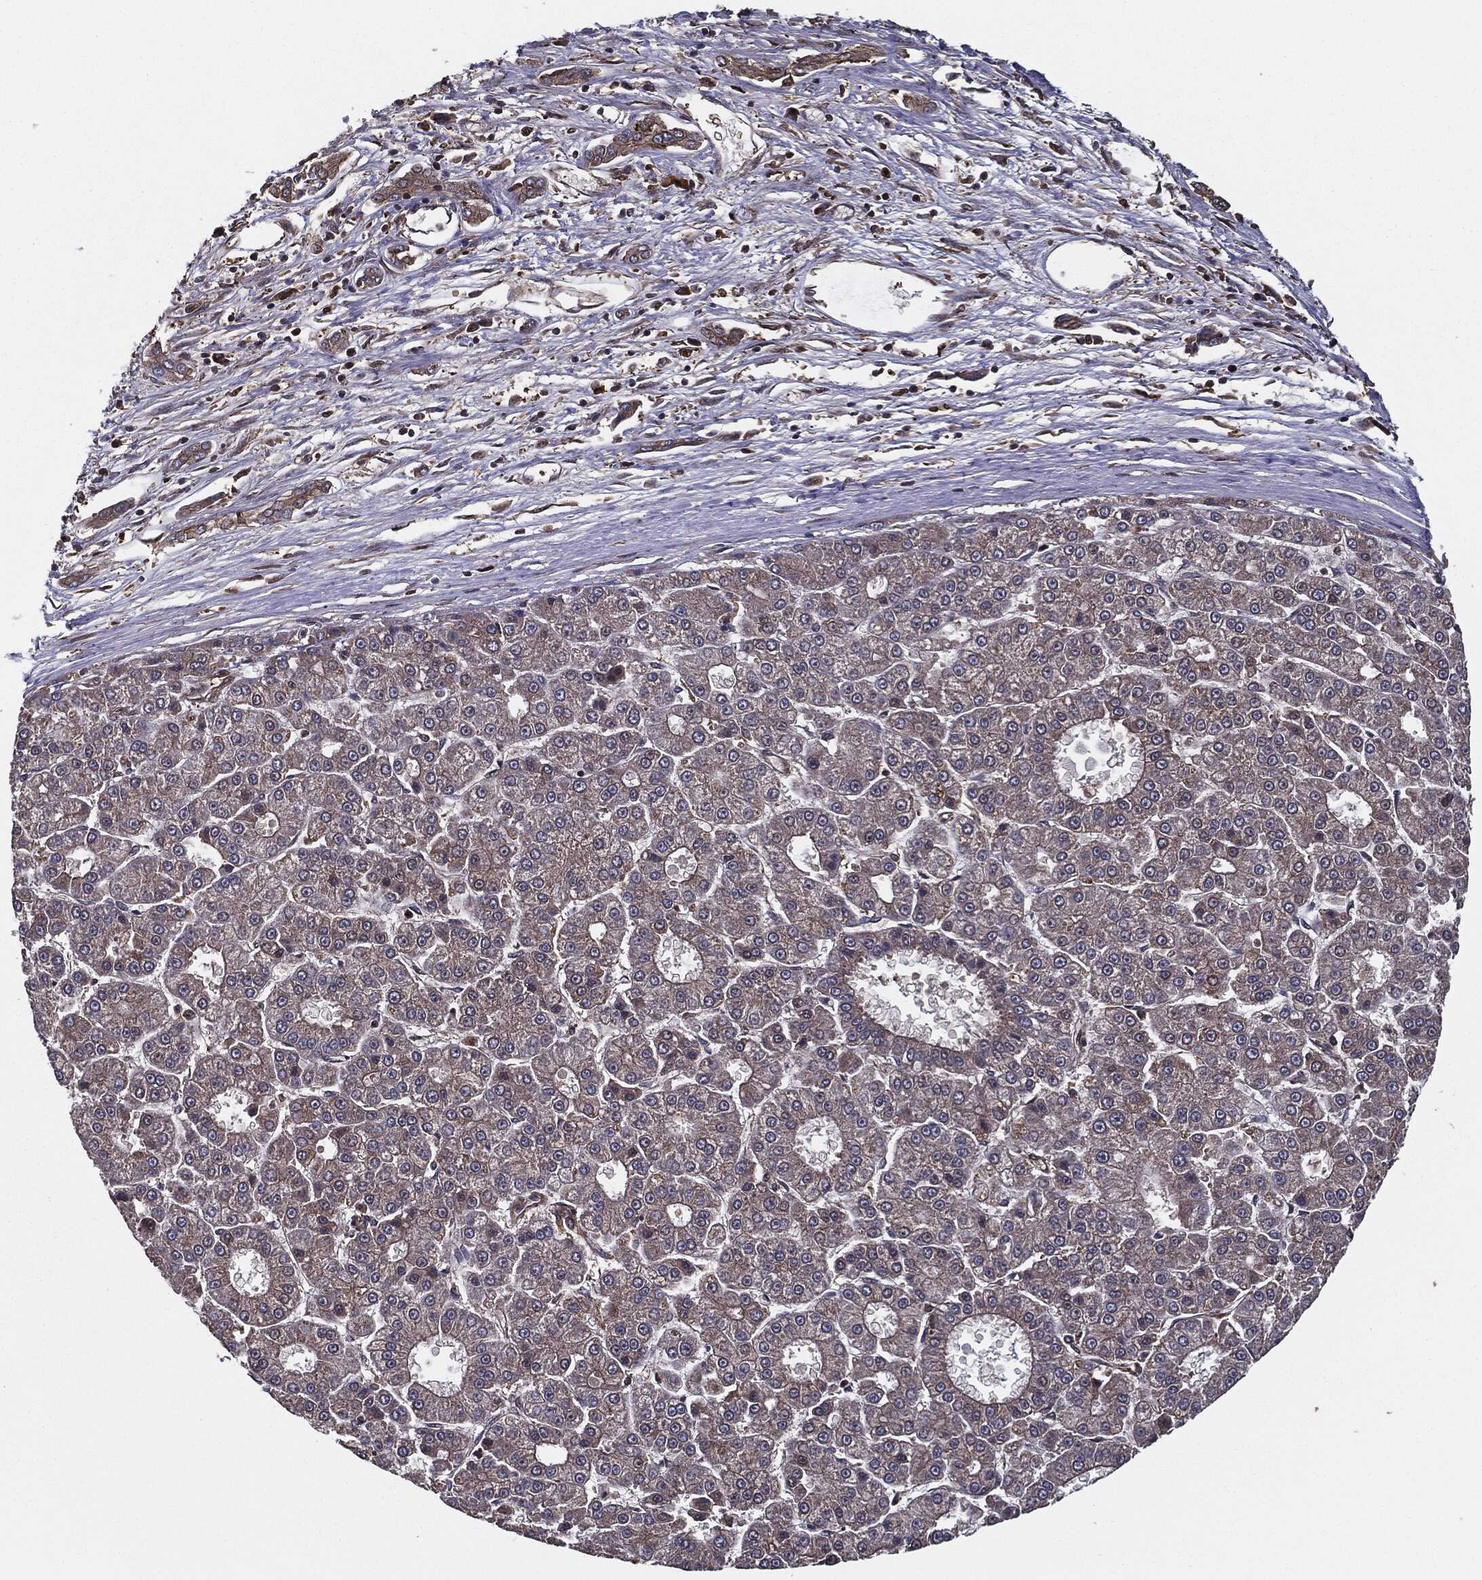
{"staining": {"intensity": "weak", "quantity": "25%-75%", "location": "cytoplasmic/membranous"}, "tissue": "liver cancer", "cell_type": "Tumor cells", "image_type": "cancer", "snomed": [{"axis": "morphology", "description": "Carcinoma, Hepatocellular, NOS"}, {"axis": "topography", "description": "Liver"}], "caption": "The immunohistochemical stain highlights weak cytoplasmic/membranous staining in tumor cells of liver cancer (hepatocellular carcinoma) tissue. (DAB IHC with brightfield microscopy, high magnification).", "gene": "RAP1GDS1", "patient": {"sex": "male", "age": 70}}